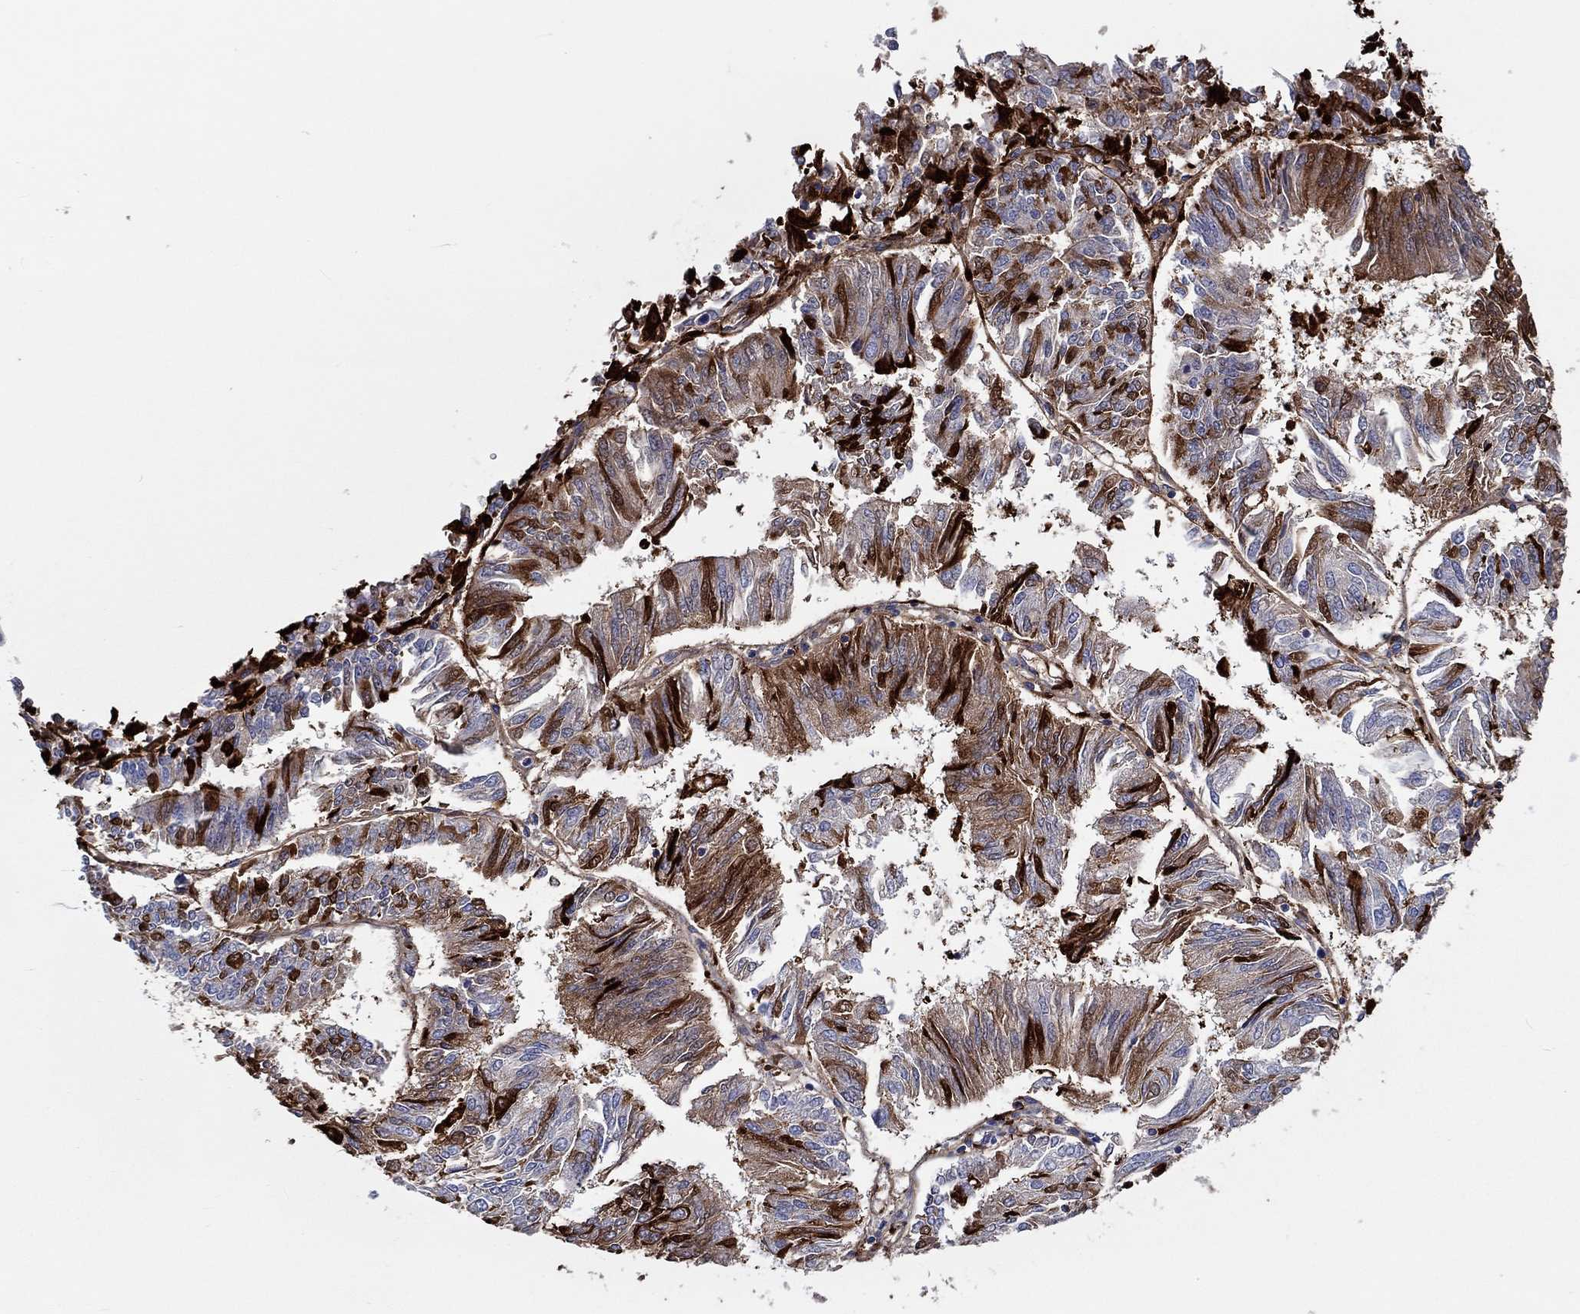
{"staining": {"intensity": "strong", "quantity": "25%-75%", "location": "cytoplasmic/membranous"}, "tissue": "endometrial cancer", "cell_type": "Tumor cells", "image_type": "cancer", "snomed": [{"axis": "morphology", "description": "Adenocarcinoma, NOS"}, {"axis": "topography", "description": "Endometrium"}], "caption": "Immunohistochemical staining of endometrial cancer shows high levels of strong cytoplasmic/membranous positivity in about 25%-75% of tumor cells.", "gene": "TGFBI", "patient": {"sex": "female", "age": 58}}